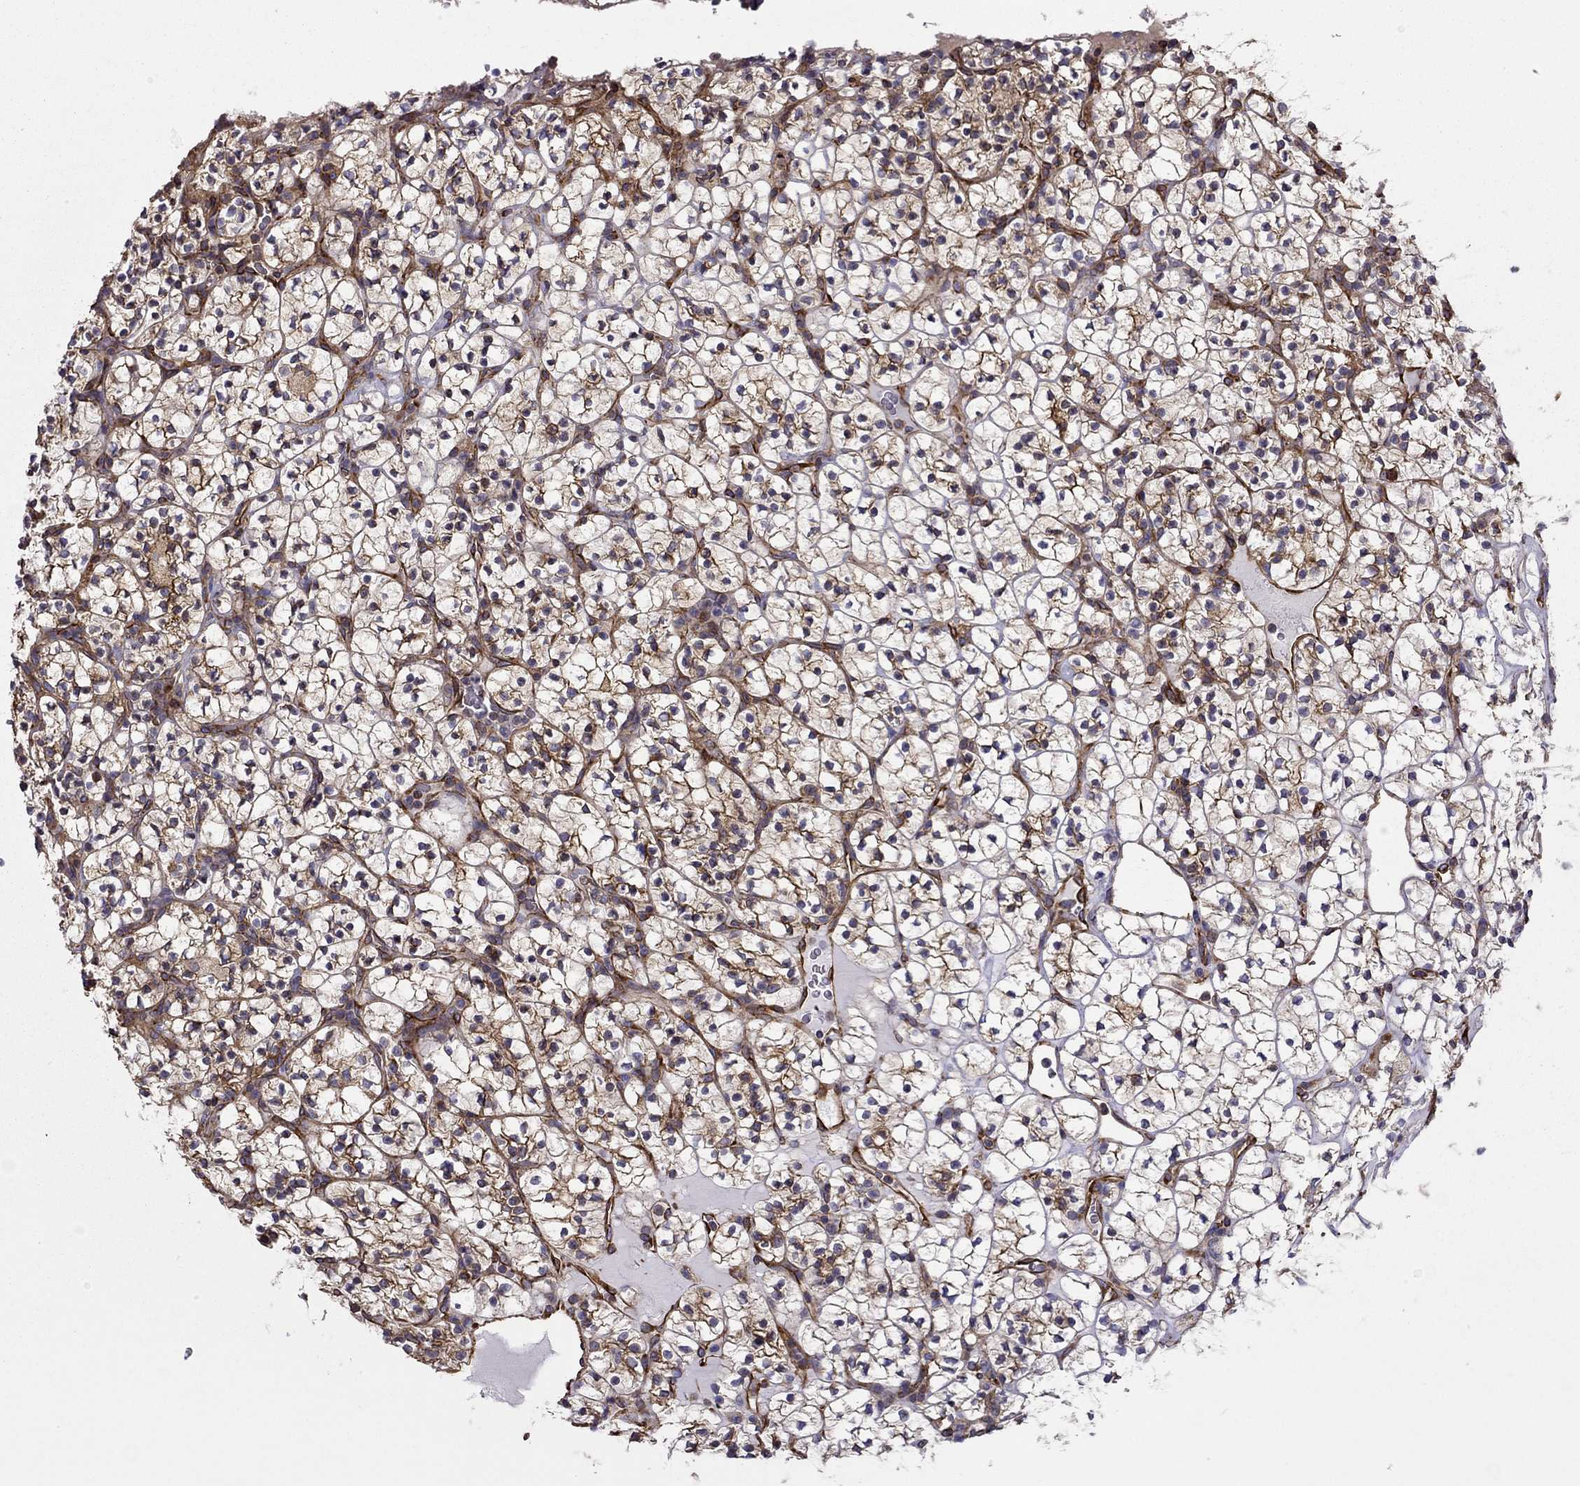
{"staining": {"intensity": "moderate", "quantity": ">75%", "location": "cytoplasmic/membranous"}, "tissue": "renal cancer", "cell_type": "Tumor cells", "image_type": "cancer", "snomed": [{"axis": "morphology", "description": "Adenocarcinoma, NOS"}, {"axis": "topography", "description": "Kidney"}], "caption": "This image displays renal cancer stained with immunohistochemistry (IHC) to label a protein in brown. The cytoplasmic/membranous of tumor cells show moderate positivity for the protein. Nuclei are counter-stained blue.", "gene": "MAP4", "patient": {"sex": "female", "age": 89}}